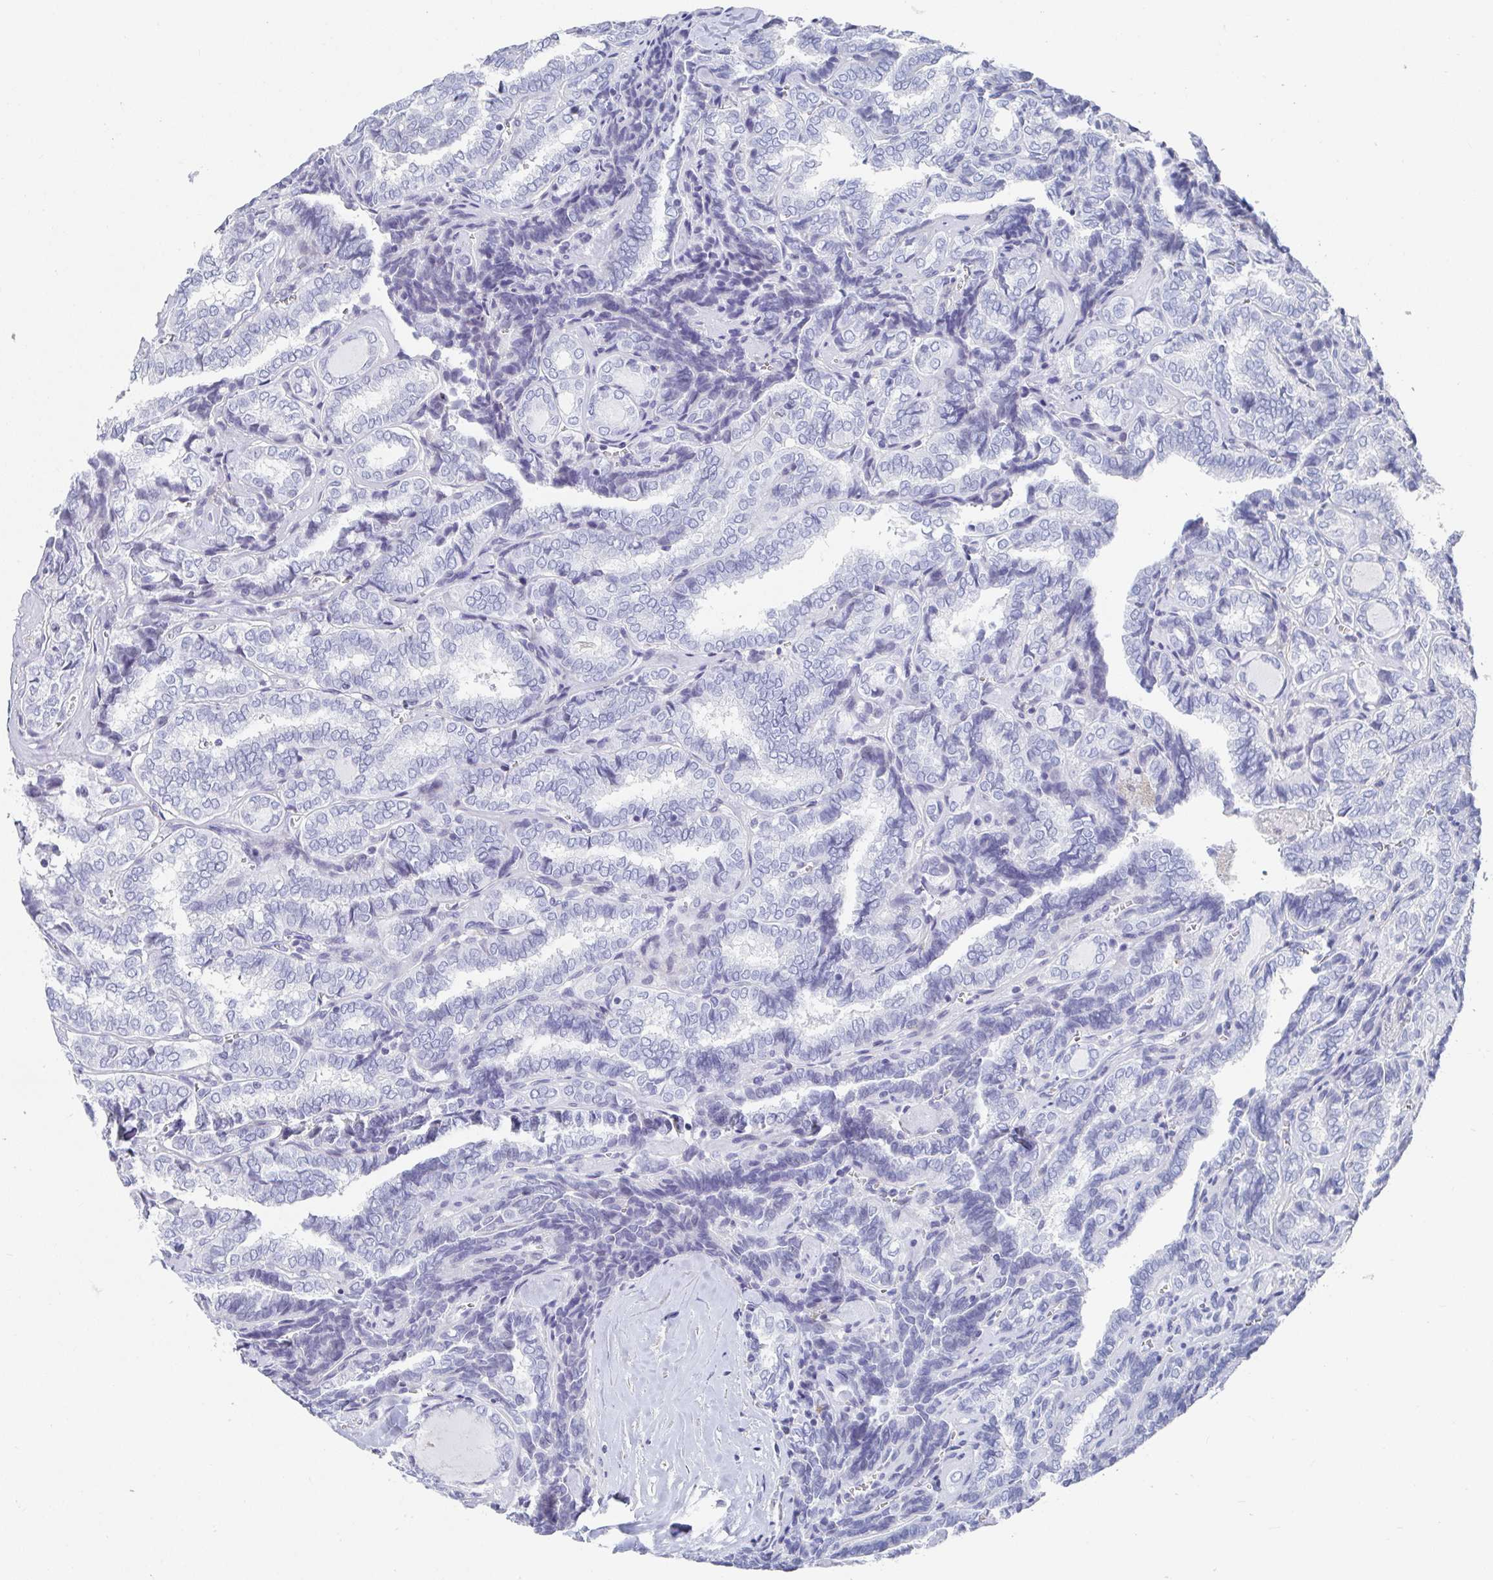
{"staining": {"intensity": "negative", "quantity": "none", "location": "none"}, "tissue": "thyroid cancer", "cell_type": "Tumor cells", "image_type": "cancer", "snomed": [{"axis": "morphology", "description": "Papillary adenocarcinoma, NOS"}, {"axis": "topography", "description": "Thyroid gland"}], "caption": "The photomicrograph exhibits no staining of tumor cells in thyroid cancer (papillary adenocarcinoma).", "gene": "ZFP82", "patient": {"sex": "female", "age": 30}}